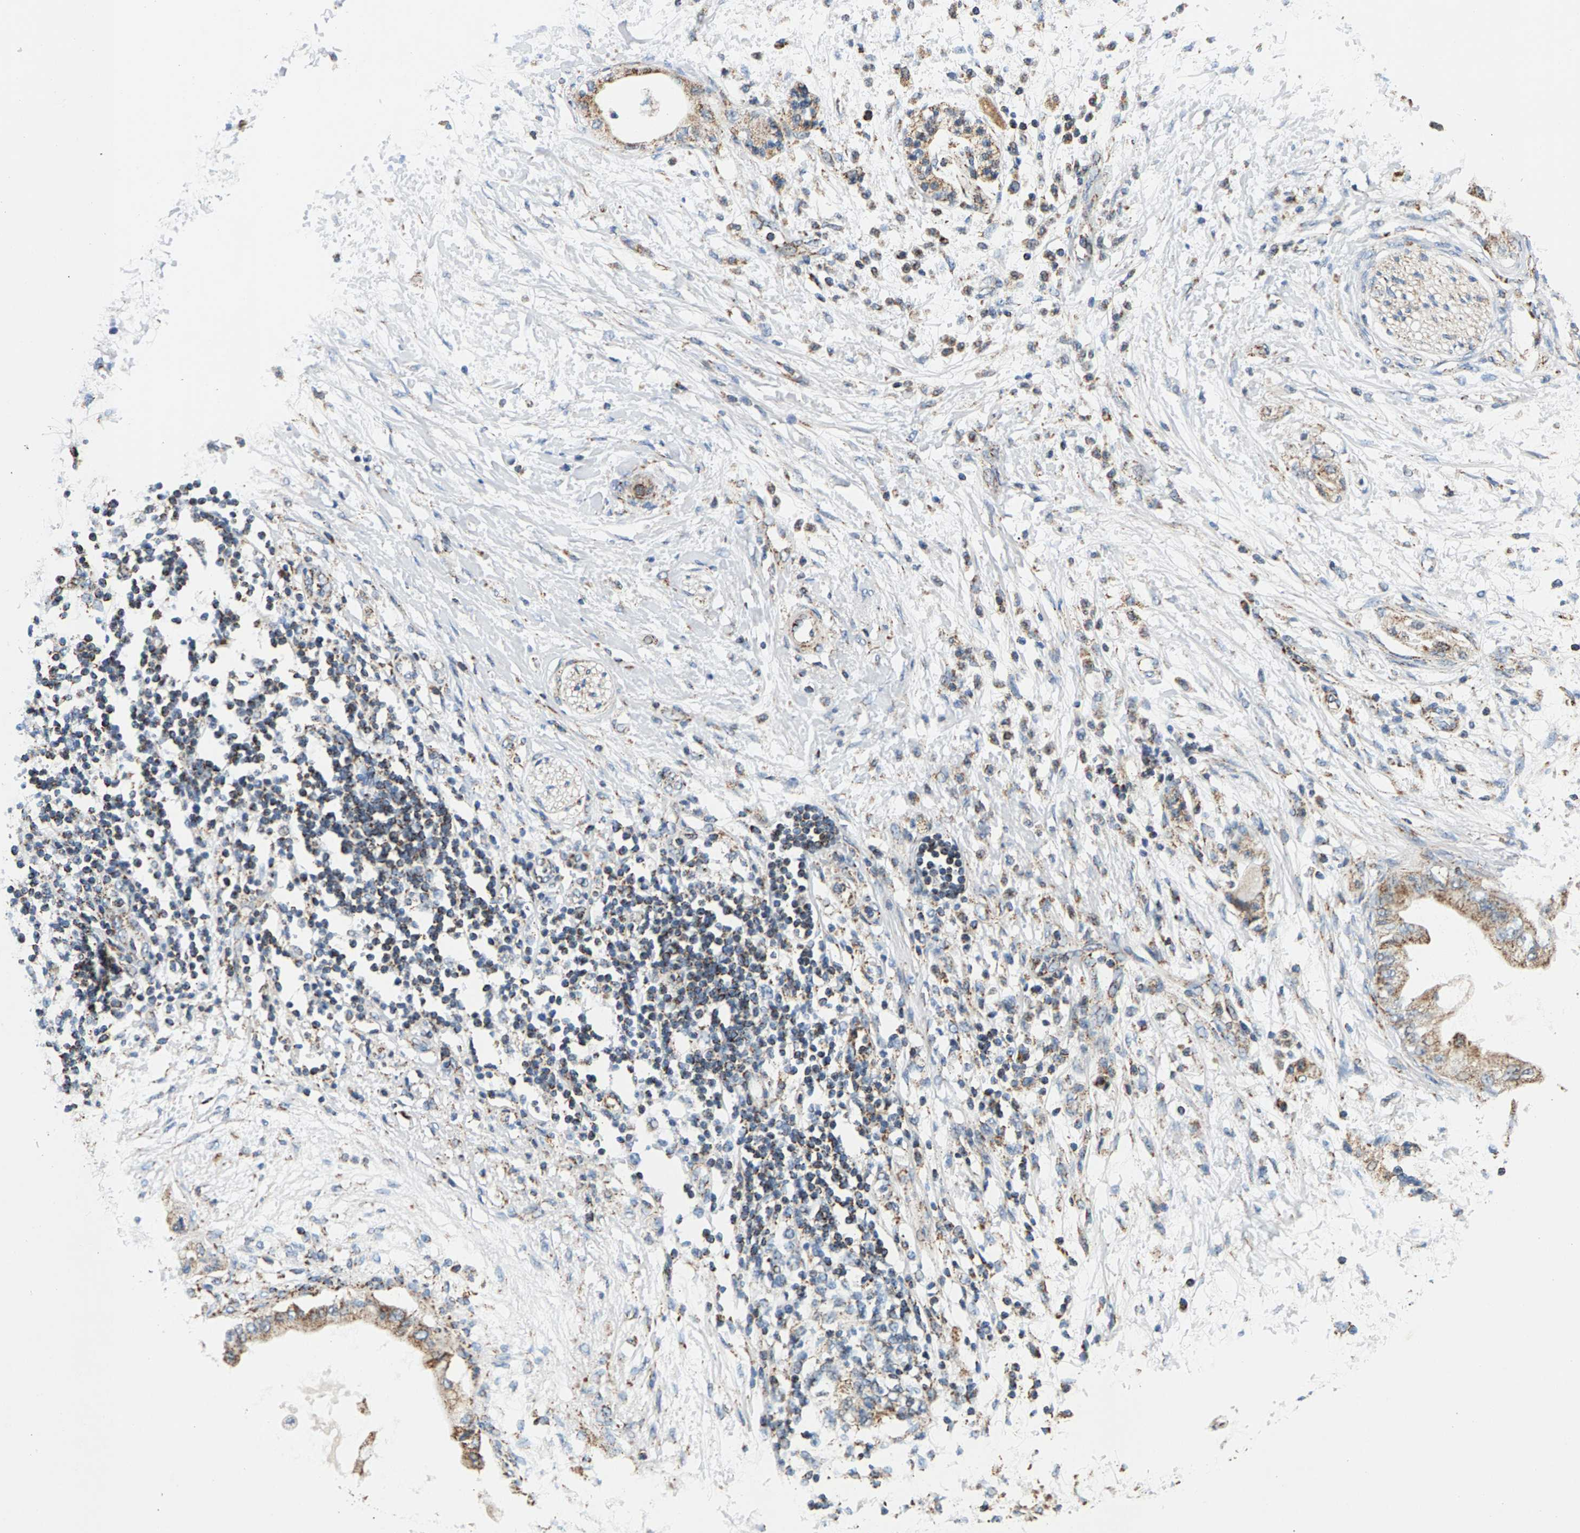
{"staining": {"intensity": "weak", "quantity": ">75%", "location": "cytoplasmic/membranous"}, "tissue": "adipose tissue", "cell_type": "Adipocytes", "image_type": "normal", "snomed": [{"axis": "morphology", "description": "Normal tissue, NOS"}, {"axis": "morphology", "description": "Adenocarcinoma, NOS"}, {"axis": "topography", "description": "Duodenum"}, {"axis": "topography", "description": "Peripheral nerve tissue"}], "caption": "Unremarkable adipose tissue was stained to show a protein in brown. There is low levels of weak cytoplasmic/membranous staining in approximately >75% of adipocytes. Using DAB (brown) and hematoxylin (blue) stains, captured at high magnification using brightfield microscopy.", "gene": "PDE1A", "patient": {"sex": "female", "age": 60}}